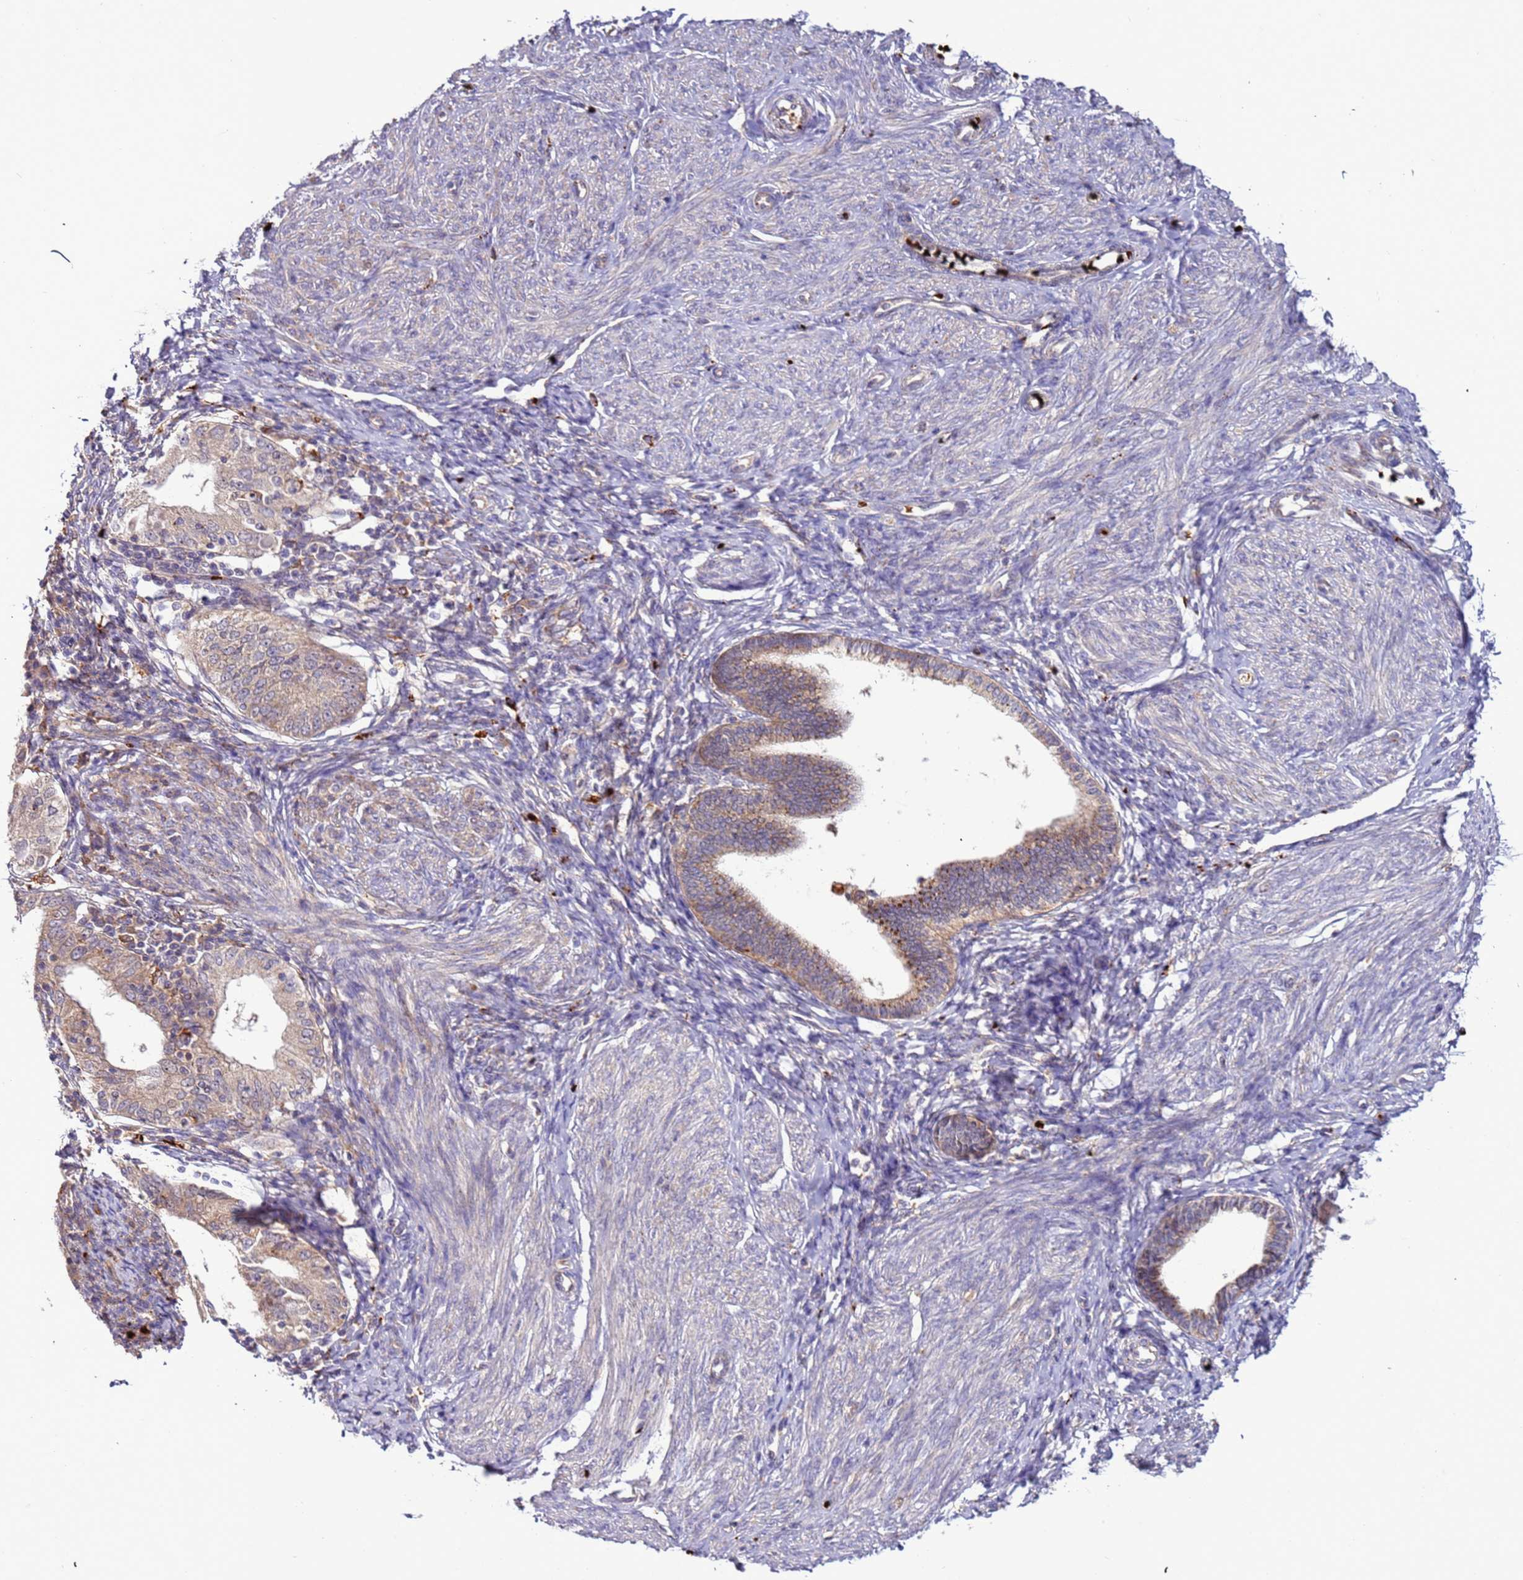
{"staining": {"intensity": "weak", "quantity": "25%-75%", "location": "cytoplasmic/membranous"}, "tissue": "endometrium", "cell_type": "Cells in endometrial stroma", "image_type": "normal", "snomed": [{"axis": "morphology", "description": "Normal tissue, NOS"}, {"axis": "topography", "description": "Endometrium"}], "caption": "This is a micrograph of immunohistochemistry staining of normal endometrium, which shows weak staining in the cytoplasmic/membranous of cells in endometrial stroma.", "gene": "VPS36", "patient": {"sex": "female", "age": 72}}